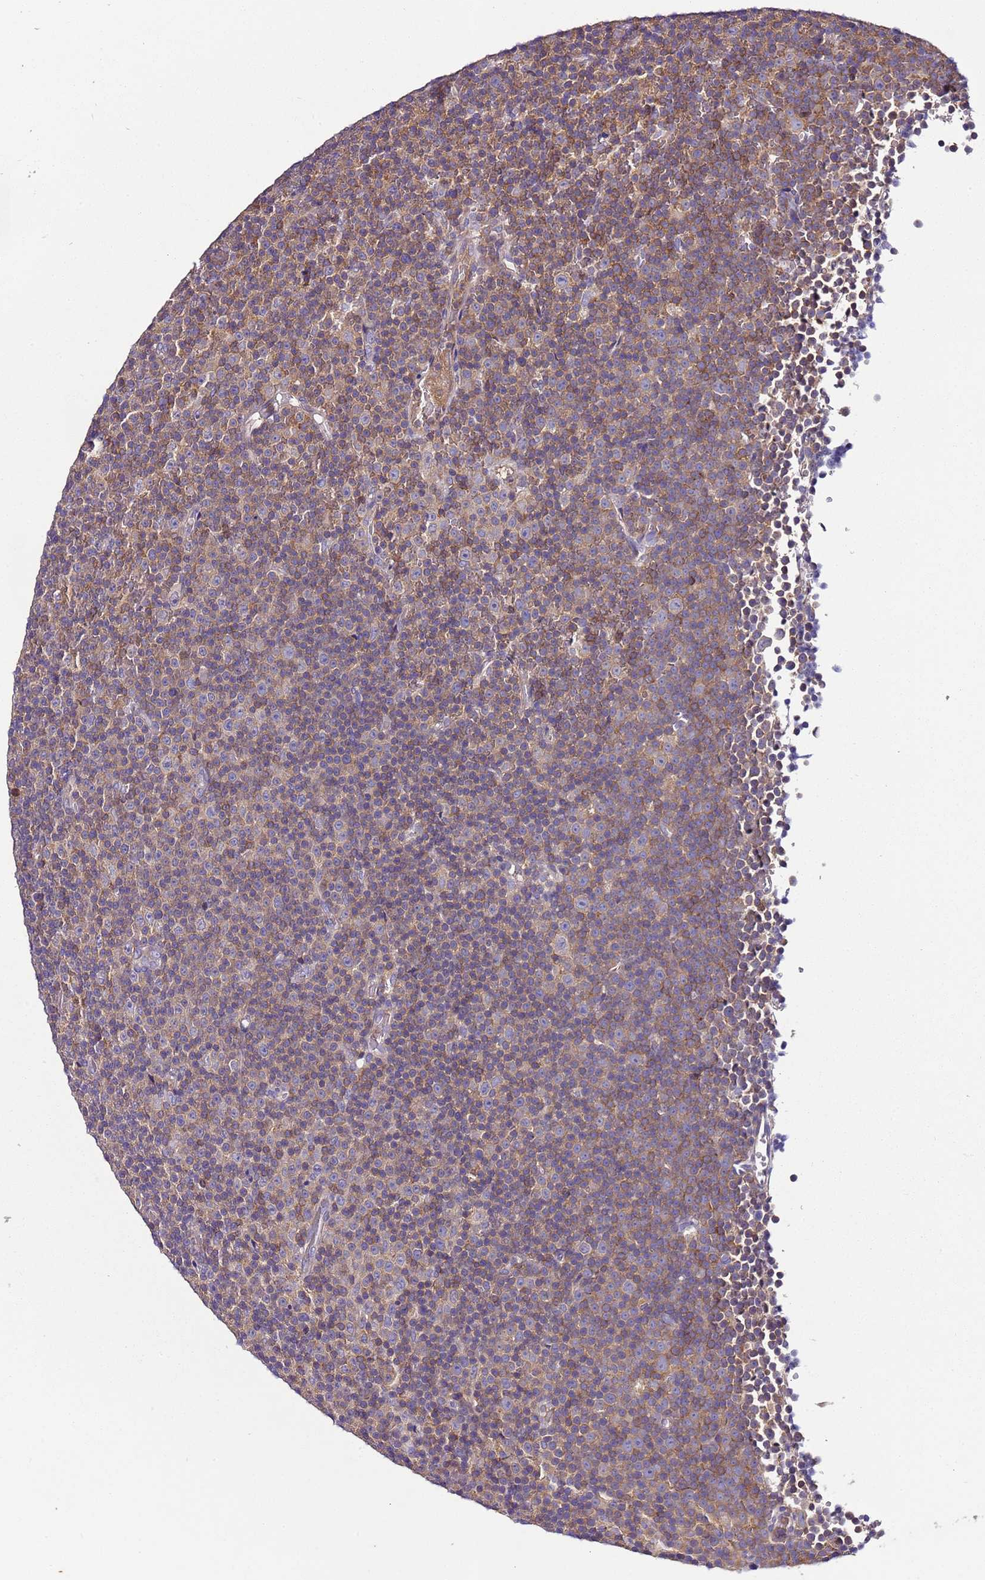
{"staining": {"intensity": "weak", "quantity": "25%-75%", "location": "cytoplasmic/membranous"}, "tissue": "lymphoma", "cell_type": "Tumor cells", "image_type": "cancer", "snomed": [{"axis": "morphology", "description": "Malignant lymphoma, non-Hodgkin's type, Low grade"}, {"axis": "topography", "description": "Lymph node"}], "caption": "This image reveals immunohistochemistry staining of malignant lymphoma, non-Hodgkin's type (low-grade), with low weak cytoplasmic/membranous staining in approximately 25%-75% of tumor cells.", "gene": "IGIP", "patient": {"sex": "female", "age": 67}}